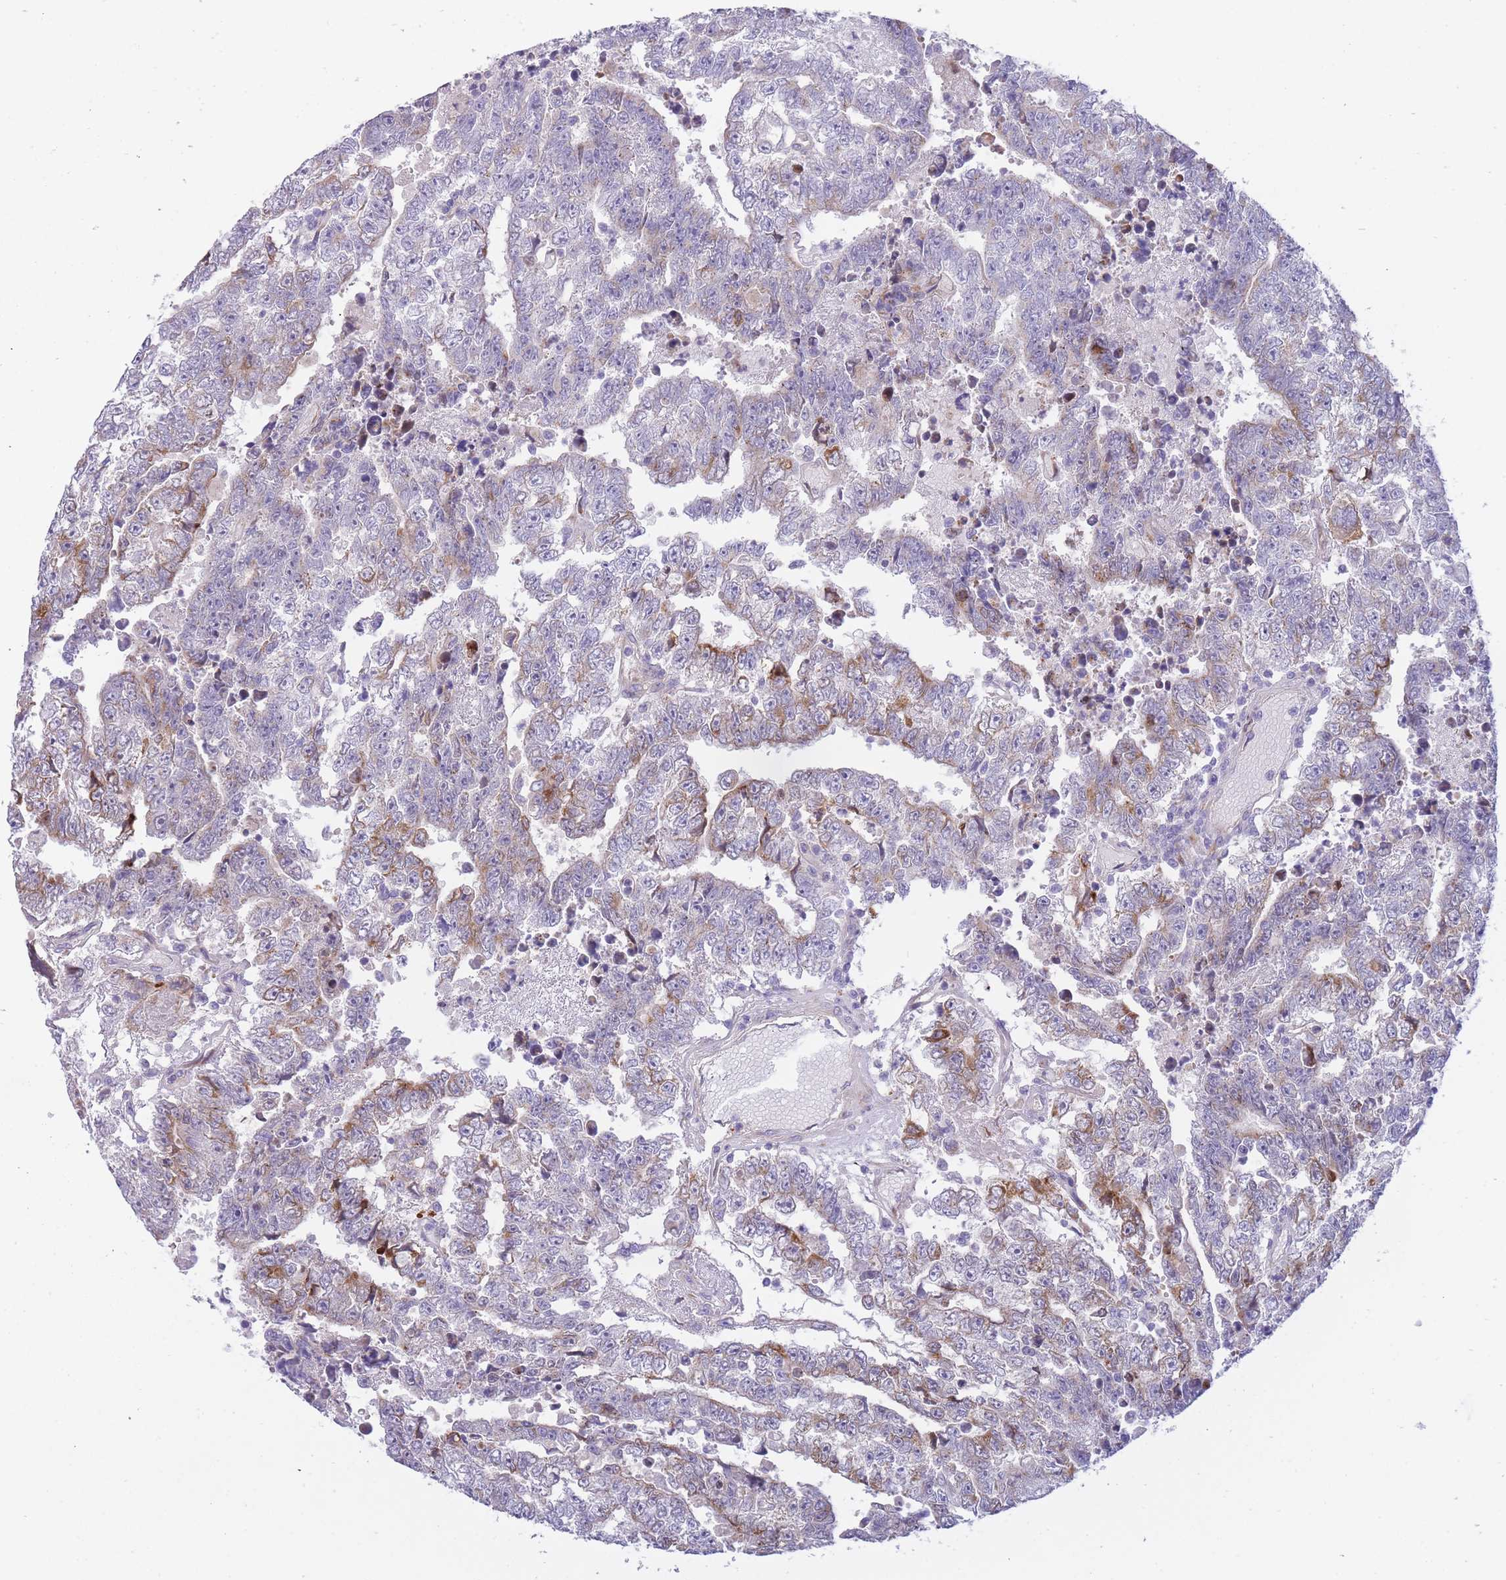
{"staining": {"intensity": "moderate", "quantity": "<25%", "location": "cytoplasmic/membranous"}, "tissue": "testis cancer", "cell_type": "Tumor cells", "image_type": "cancer", "snomed": [{"axis": "morphology", "description": "Carcinoma, Embryonal, NOS"}, {"axis": "topography", "description": "Testis"}], "caption": "Immunohistochemical staining of testis cancer (embryonal carcinoma) reveals low levels of moderate cytoplasmic/membranous protein expression in approximately <25% of tumor cells.", "gene": "ATP5MC2", "patient": {"sex": "male", "age": 25}}